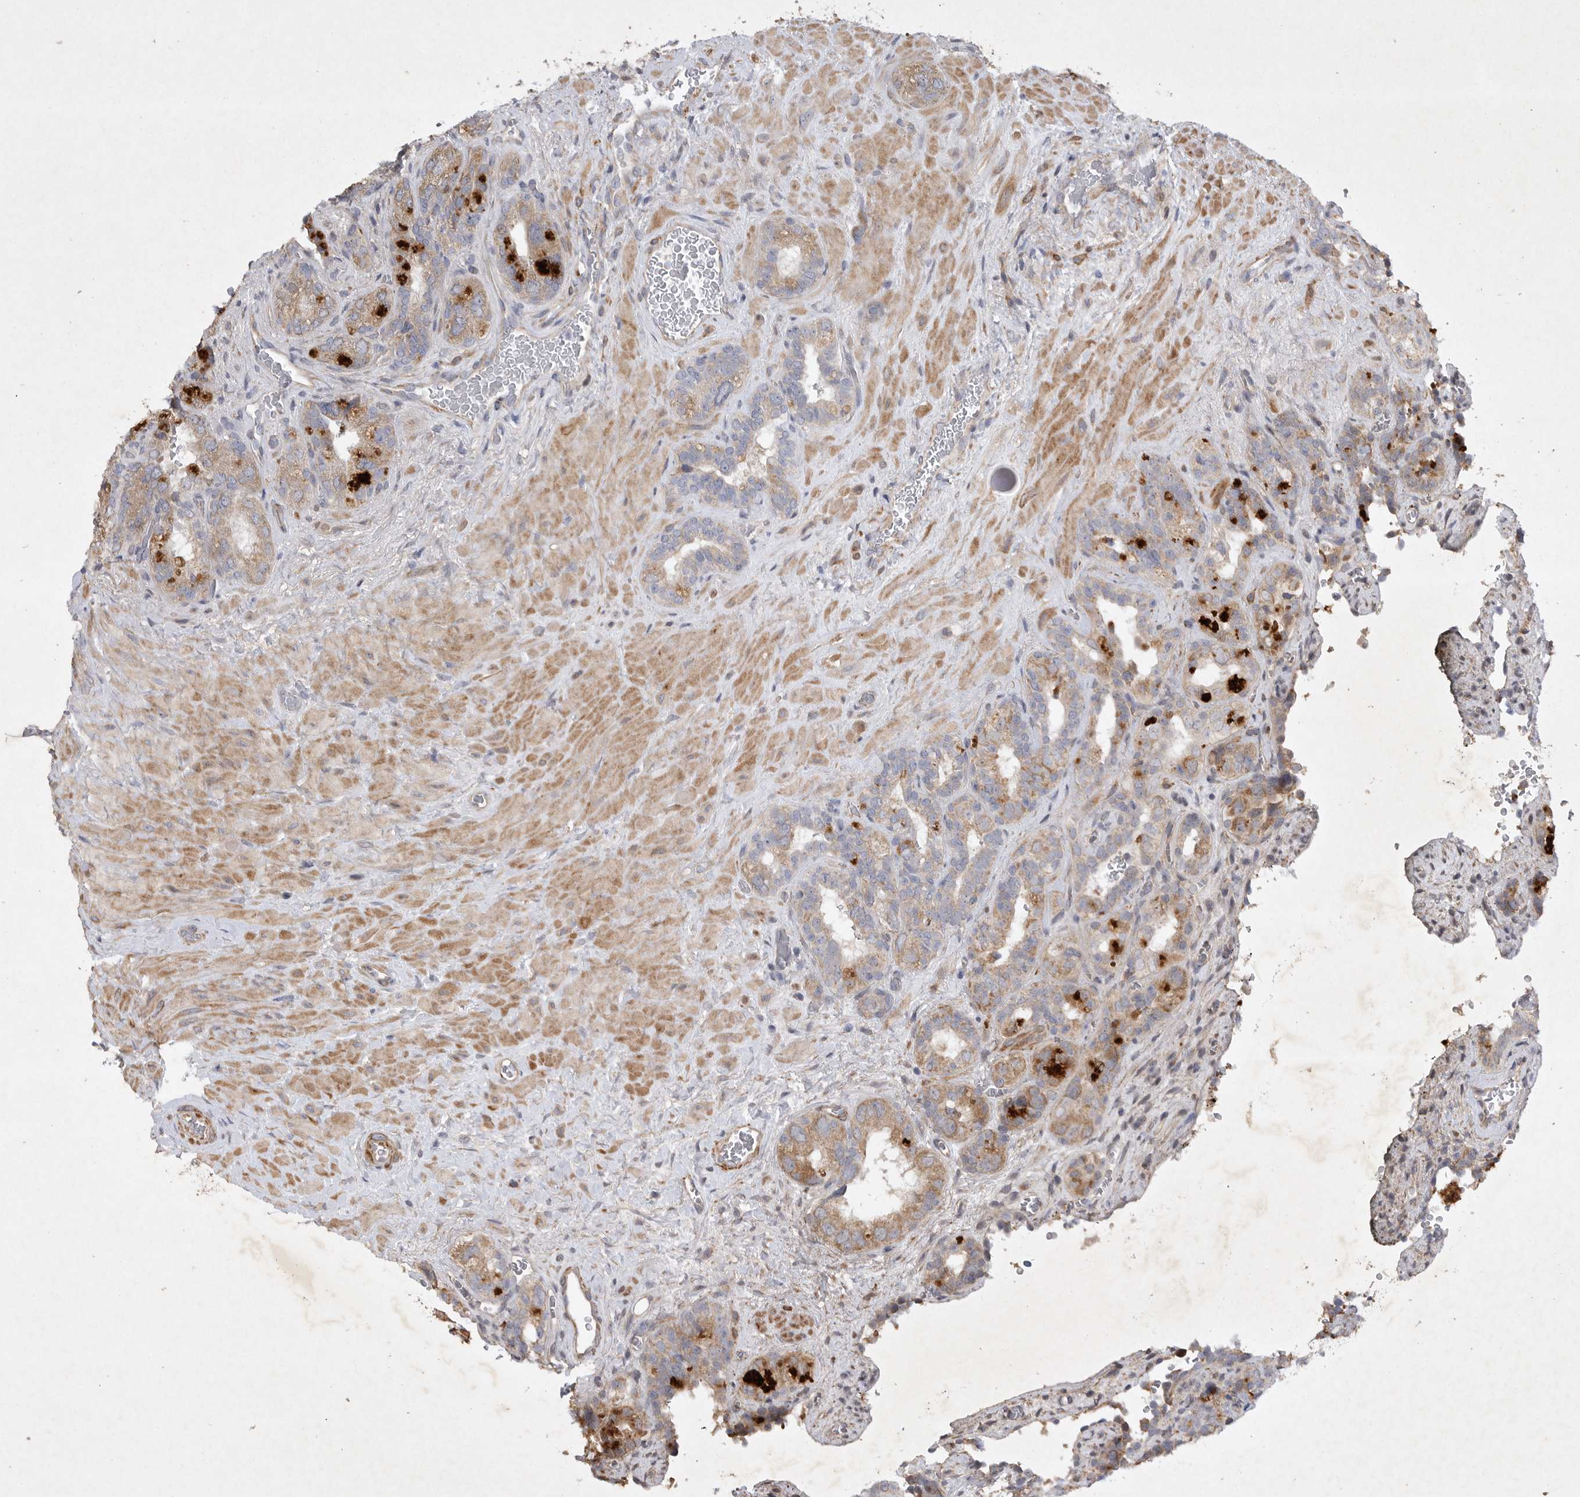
{"staining": {"intensity": "moderate", "quantity": ">75%", "location": "cytoplasmic/membranous"}, "tissue": "seminal vesicle", "cell_type": "Glandular cells", "image_type": "normal", "snomed": [{"axis": "morphology", "description": "Normal tissue, NOS"}, {"axis": "topography", "description": "Prostate"}, {"axis": "topography", "description": "Seminal veicle"}], "caption": "Glandular cells demonstrate moderate cytoplasmic/membranous positivity in approximately >75% of cells in normal seminal vesicle. The protein is shown in brown color, while the nuclei are stained blue.", "gene": "EDEM3", "patient": {"sex": "male", "age": 67}}